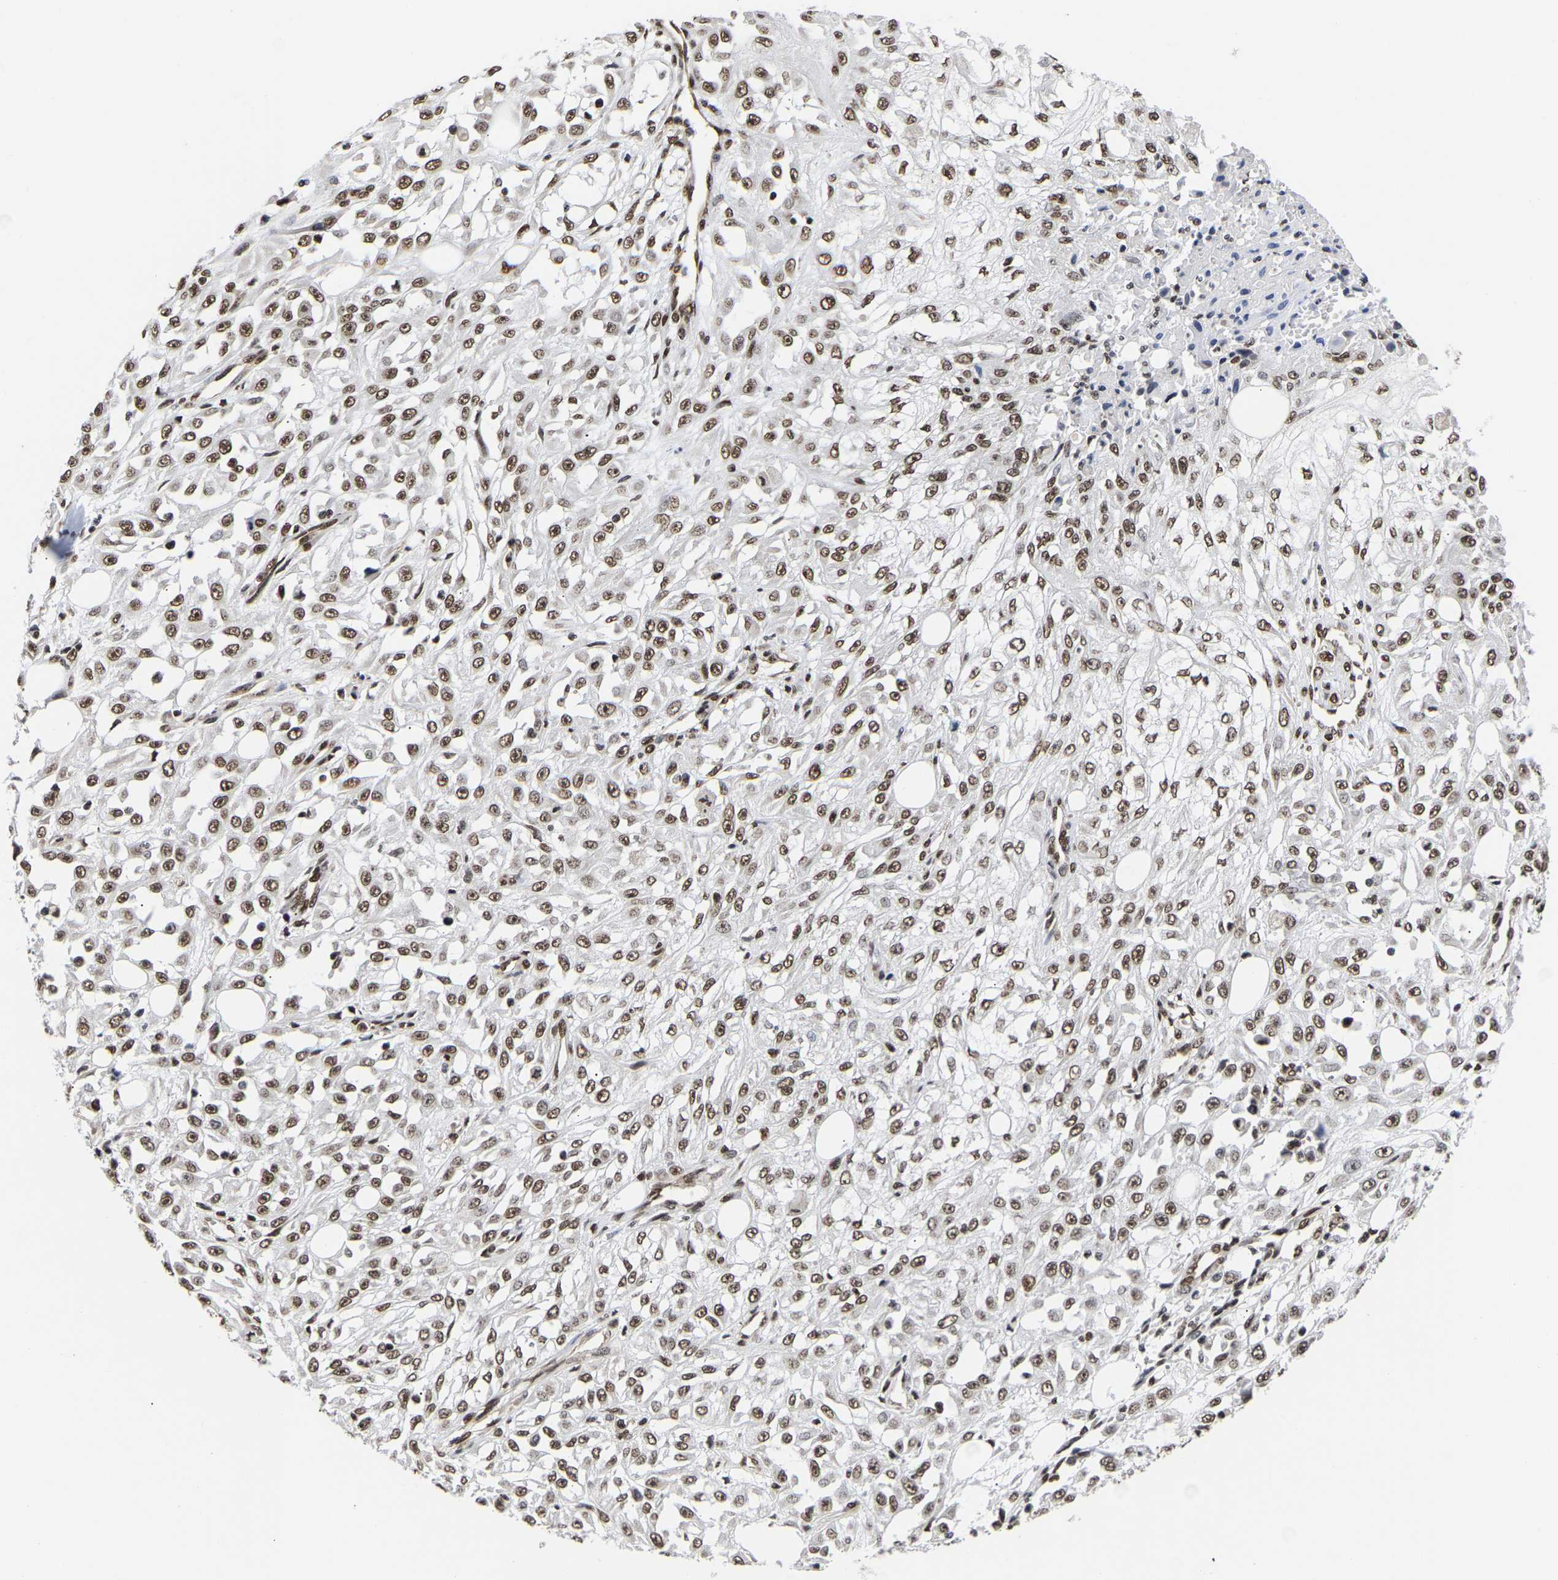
{"staining": {"intensity": "strong", "quantity": ">75%", "location": "nuclear"}, "tissue": "skin cancer", "cell_type": "Tumor cells", "image_type": "cancer", "snomed": [{"axis": "morphology", "description": "Squamous cell carcinoma, NOS"}, {"axis": "morphology", "description": "Squamous cell carcinoma, metastatic, NOS"}, {"axis": "topography", "description": "Skin"}, {"axis": "topography", "description": "Lymph node"}], "caption": "Immunohistochemistry image of neoplastic tissue: squamous cell carcinoma (skin) stained using immunohistochemistry (IHC) exhibits high levels of strong protein expression localized specifically in the nuclear of tumor cells, appearing as a nuclear brown color.", "gene": "PSIP1", "patient": {"sex": "male", "age": 75}}